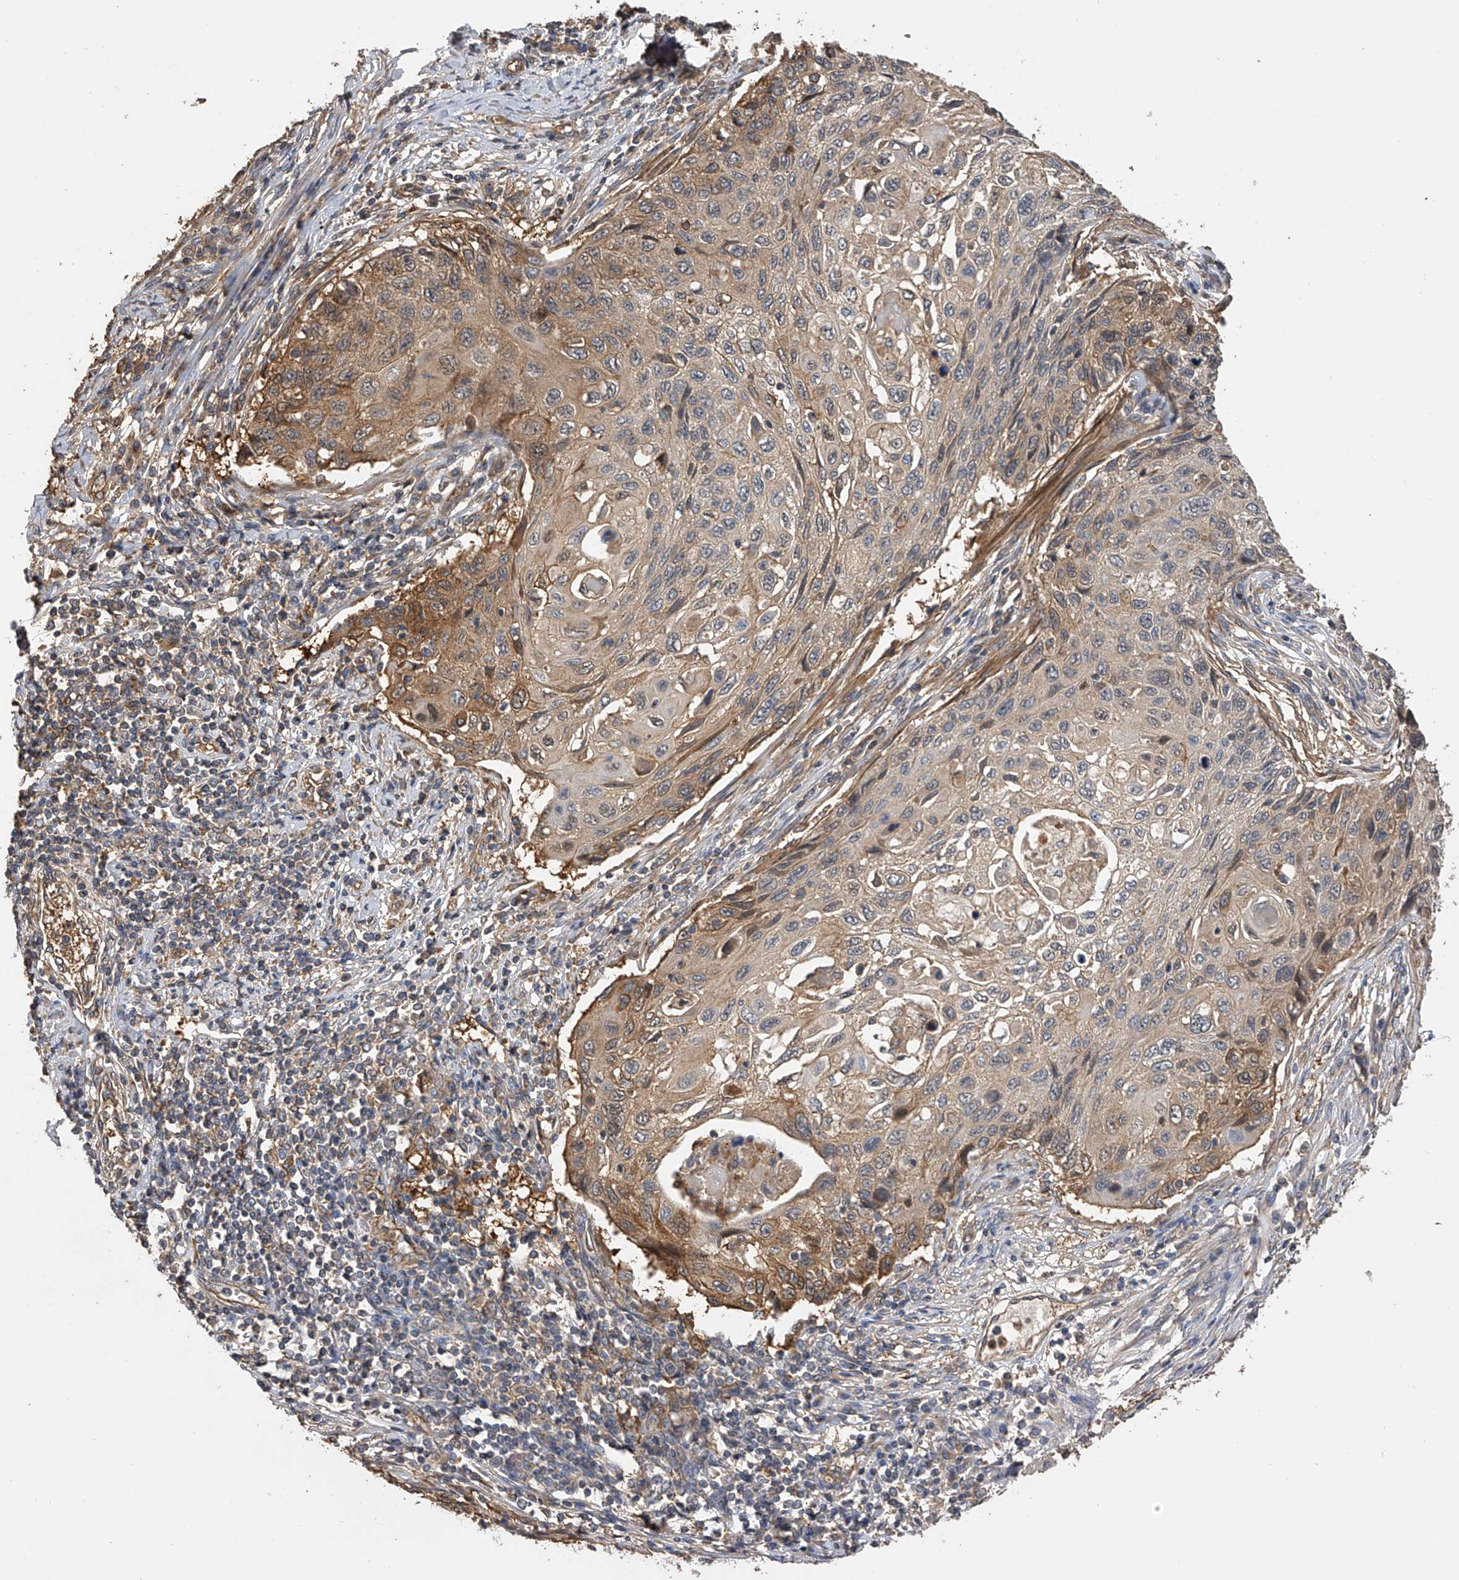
{"staining": {"intensity": "moderate", "quantity": "25%-75%", "location": "cytoplasmic/membranous"}, "tissue": "cervical cancer", "cell_type": "Tumor cells", "image_type": "cancer", "snomed": [{"axis": "morphology", "description": "Squamous cell carcinoma, NOS"}, {"axis": "topography", "description": "Cervix"}], "caption": "Moderate cytoplasmic/membranous positivity is present in approximately 25%-75% of tumor cells in squamous cell carcinoma (cervical). The protein is shown in brown color, while the nuclei are stained blue.", "gene": "PTPRA", "patient": {"sex": "female", "age": 70}}